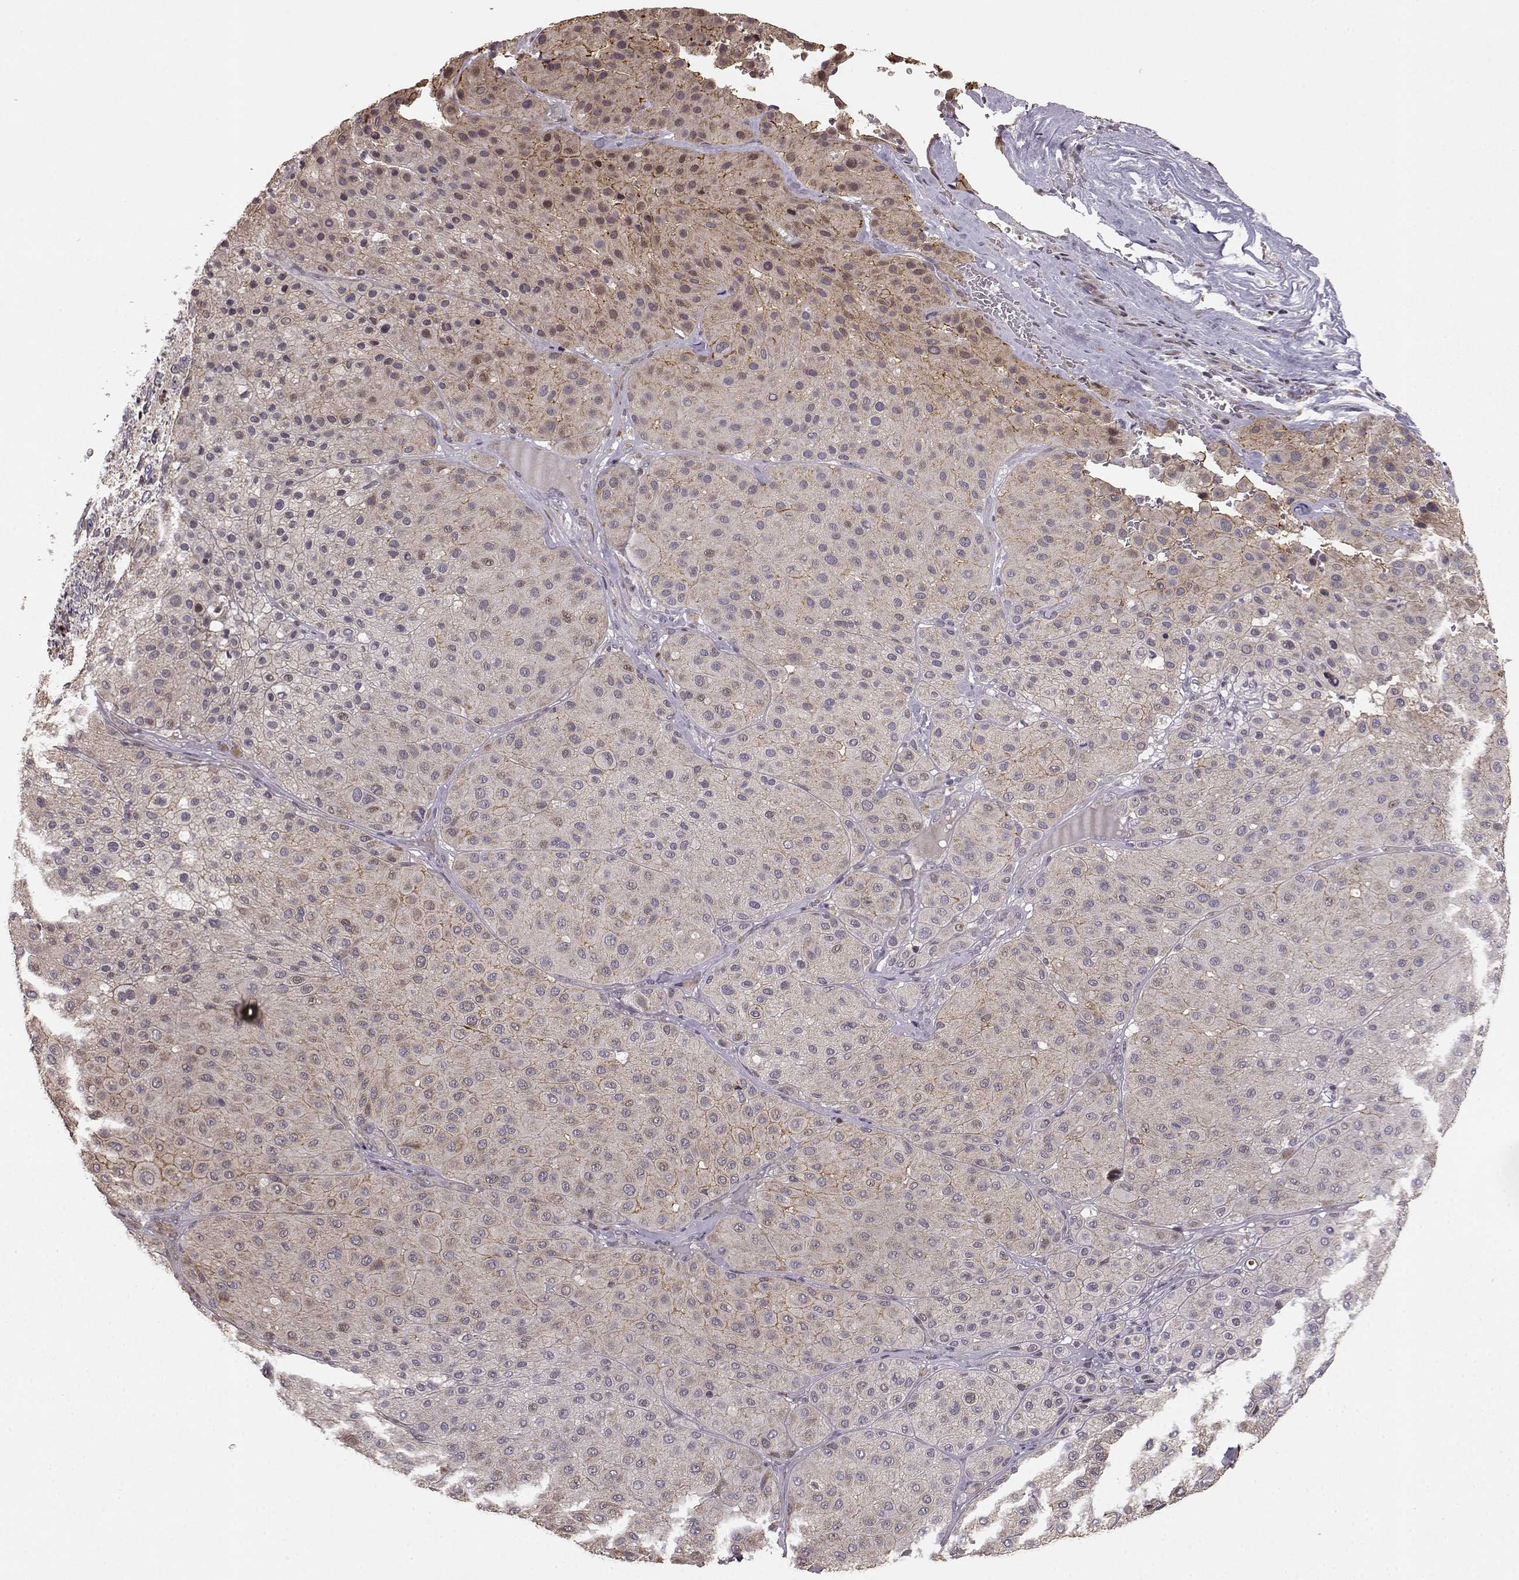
{"staining": {"intensity": "weak", "quantity": ">75%", "location": "cytoplasmic/membranous"}, "tissue": "melanoma", "cell_type": "Tumor cells", "image_type": "cancer", "snomed": [{"axis": "morphology", "description": "Malignant melanoma, Metastatic site"}, {"axis": "topography", "description": "Smooth muscle"}], "caption": "Malignant melanoma (metastatic site) stained for a protein (brown) displays weak cytoplasmic/membranous positive positivity in about >75% of tumor cells.", "gene": "BACH2", "patient": {"sex": "male", "age": 41}}